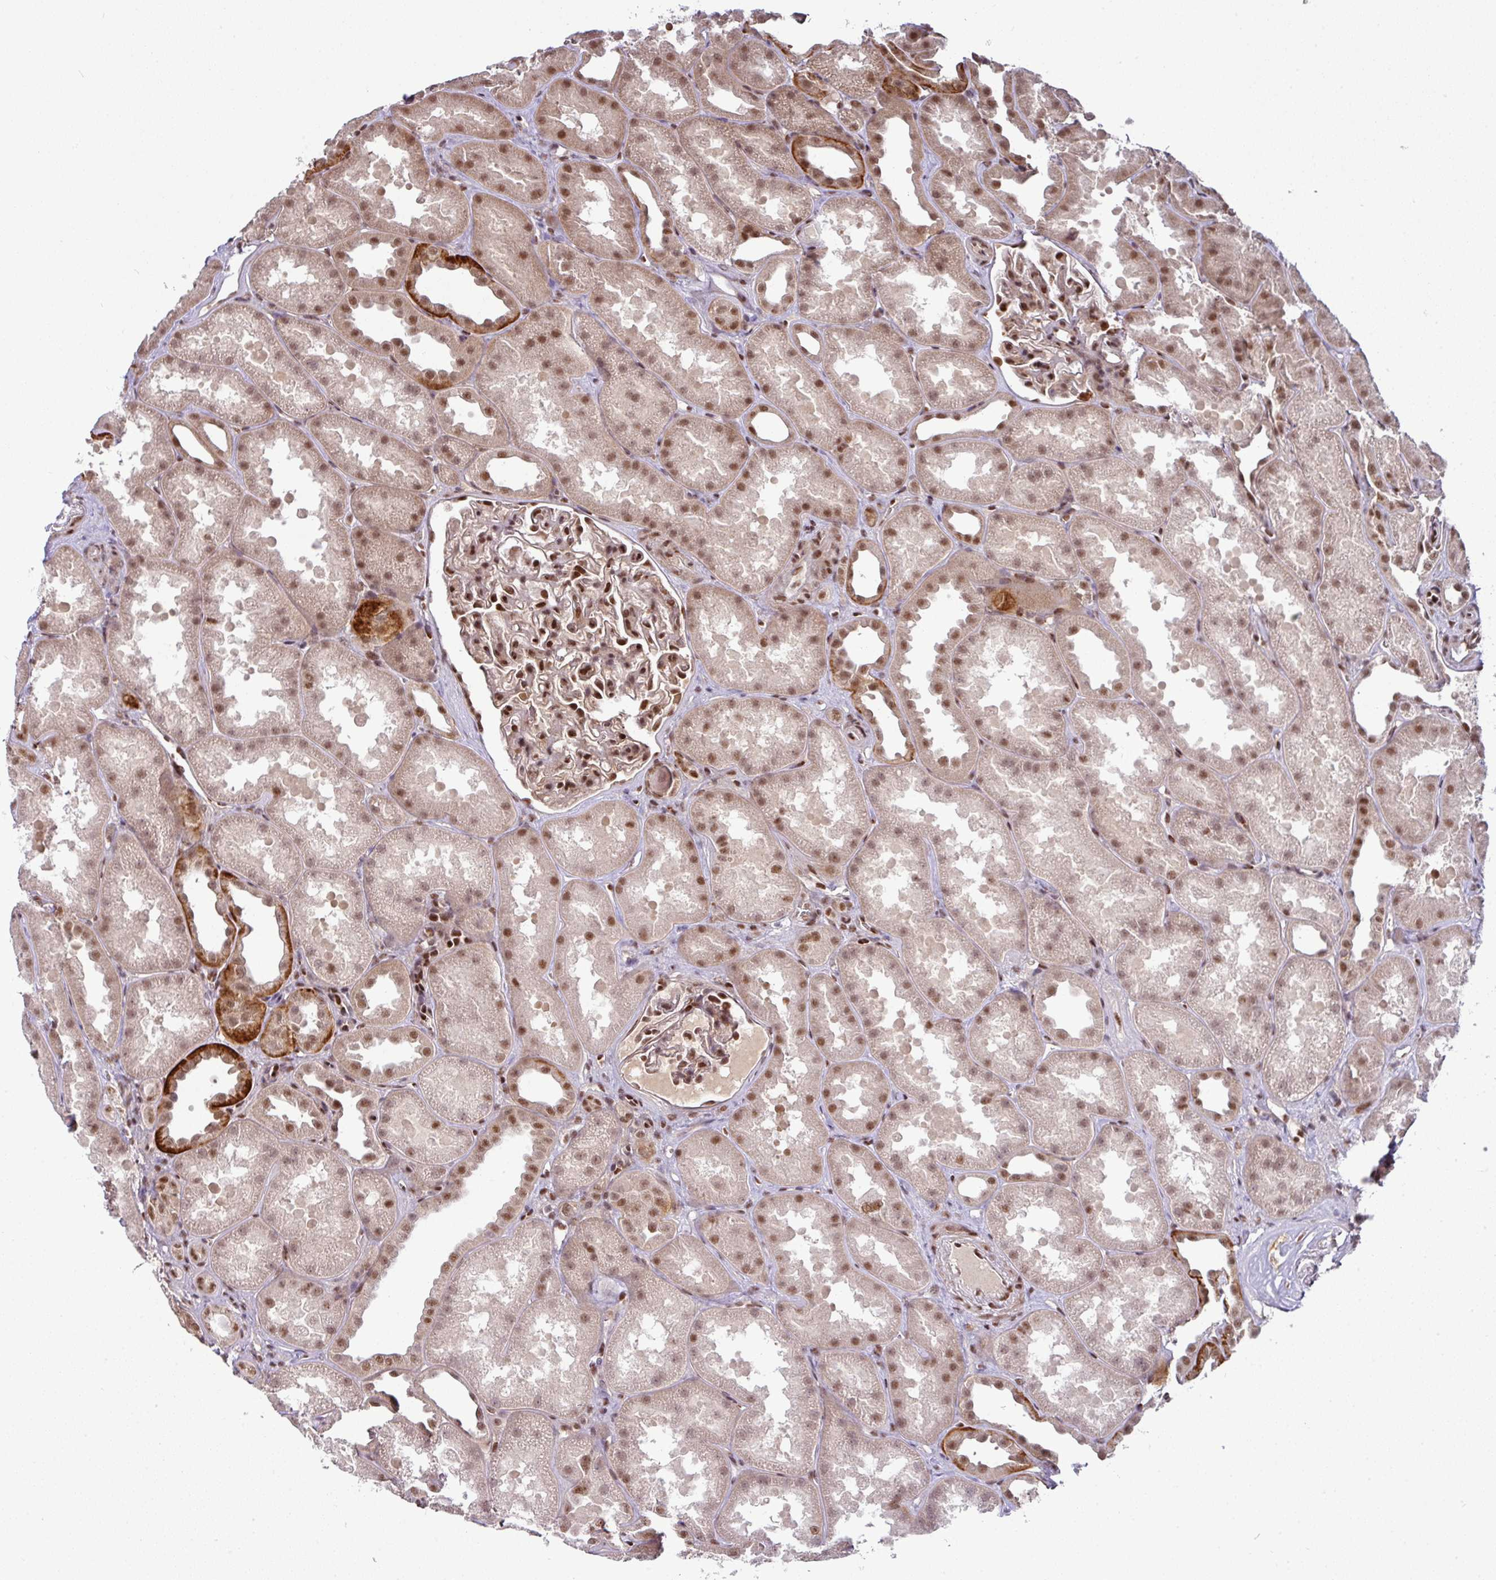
{"staining": {"intensity": "strong", "quantity": "25%-75%", "location": "nuclear"}, "tissue": "kidney", "cell_type": "Cells in glomeruli", "image_type": "normal", "snomed": [{"axis": "morphology", "description": "Normal tissue, NOS"}, {"axis": "topography", "description": "Kidney"}], "caption": "There is high levels of strong nuclear expression in cells in glomeruli of unremarkable kidney, as demonstrated by immunohistochemical staining (brown color).", "gene": "CIC", "patient": {"sex": "male", "age": 61}}